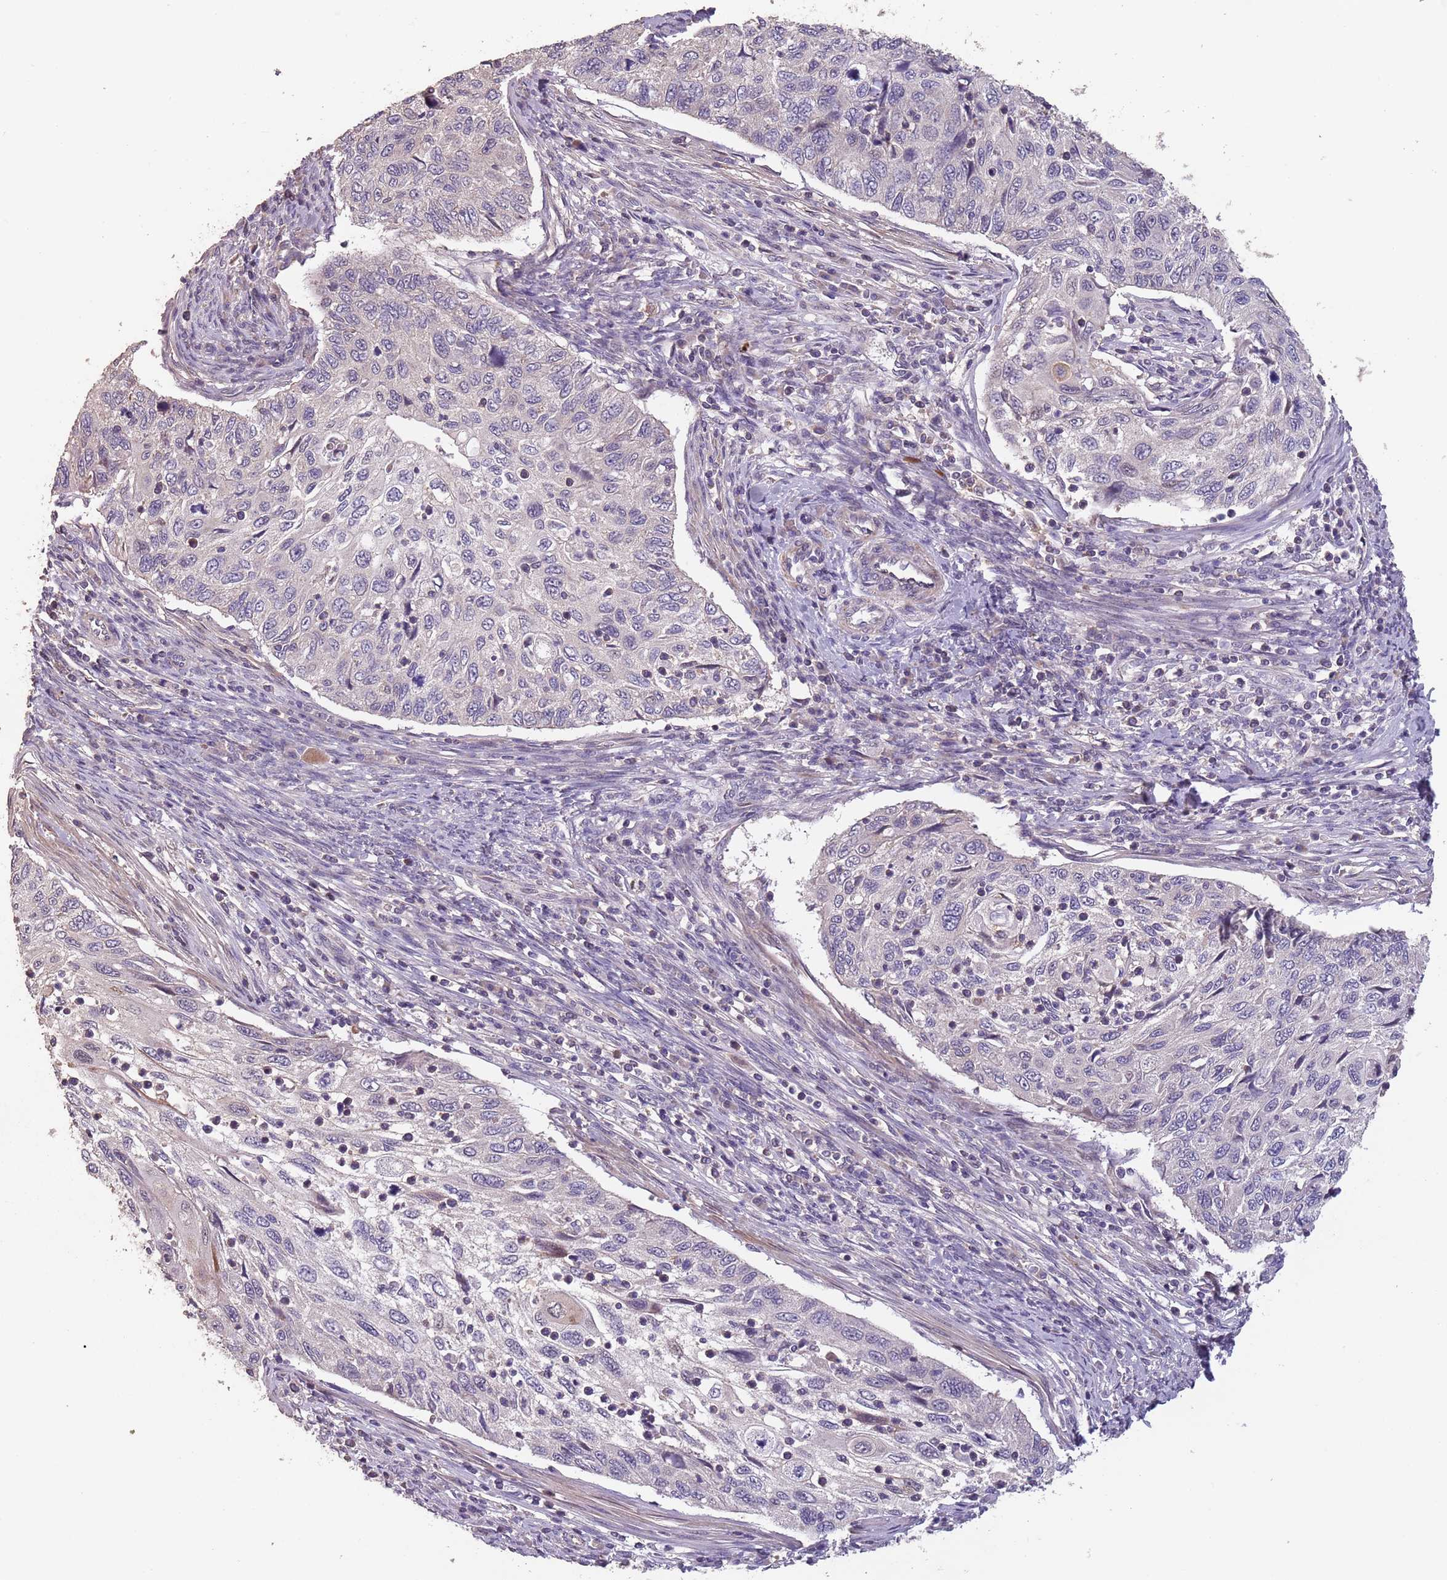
{"staining": {"intensity": "negative", "quantity": "none", "location": "none"}, "tissue": "cervical cancer", "cell_type": "Tumor cells", "image_type": "cancer", "snomed": [{"axis": "morphology", "description": "Squamous cell carcinoma, NOS"}, {"axis": "topography", "description": "Cervix"}], "caption": "Immunohistochemical staining of human cervical squamous cell carcinoma shows no significant positivity in tumor cells.", "gene": "MBD3L1", "patient": {"sex": "female", "age": 70}}